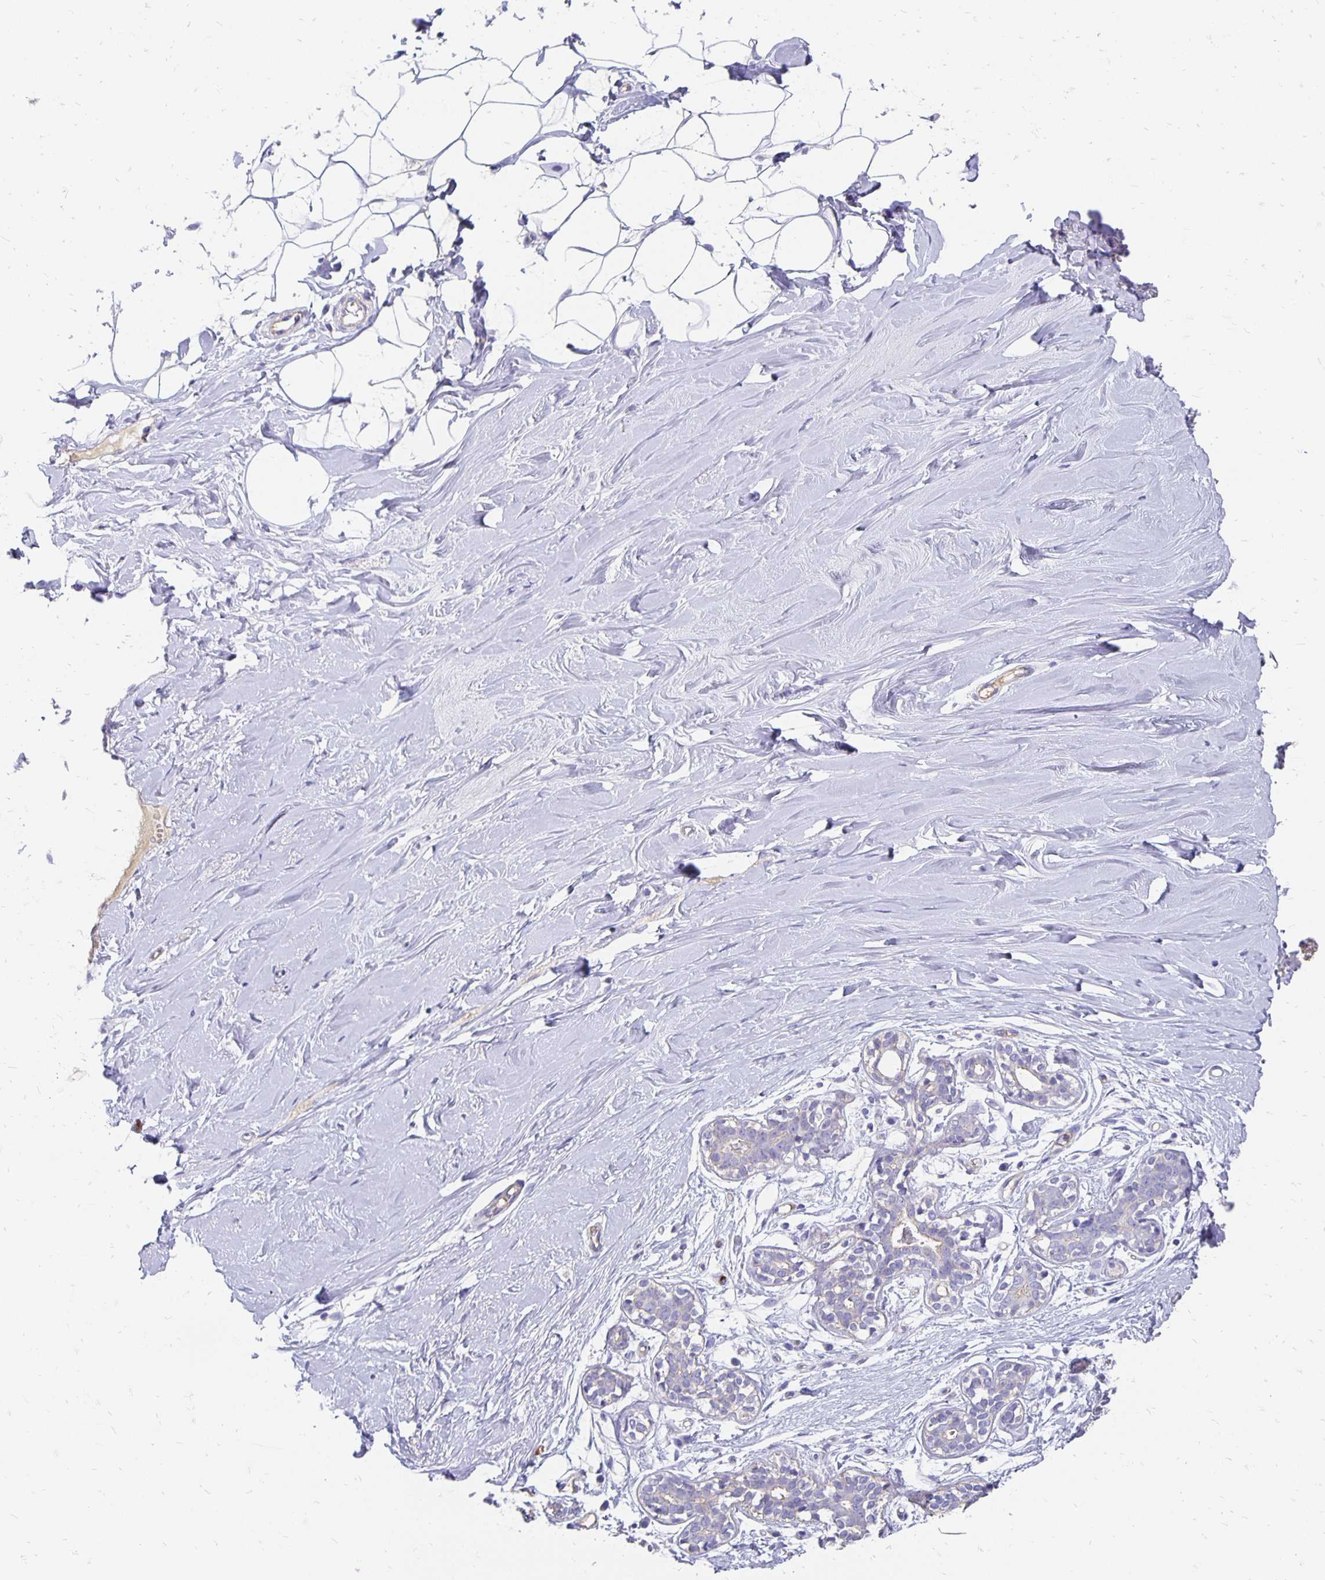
{"staining": {"intensity": "negative", "quantity": "none", "location": "none"}, "tissue": "breast", "cell_type": "Adipocytes", "image_type": "normal", "snomed": [{"axis": "morphology", "description": "Normal tissue, NOS"}, {"axis": "topography", "description": "Breast"}], "caption": "Protein analysis of benign breast demonstrates no significant positivity in adipocytes.", "gene": "APOB", "patient": {"sex": "female", "age": 27}}